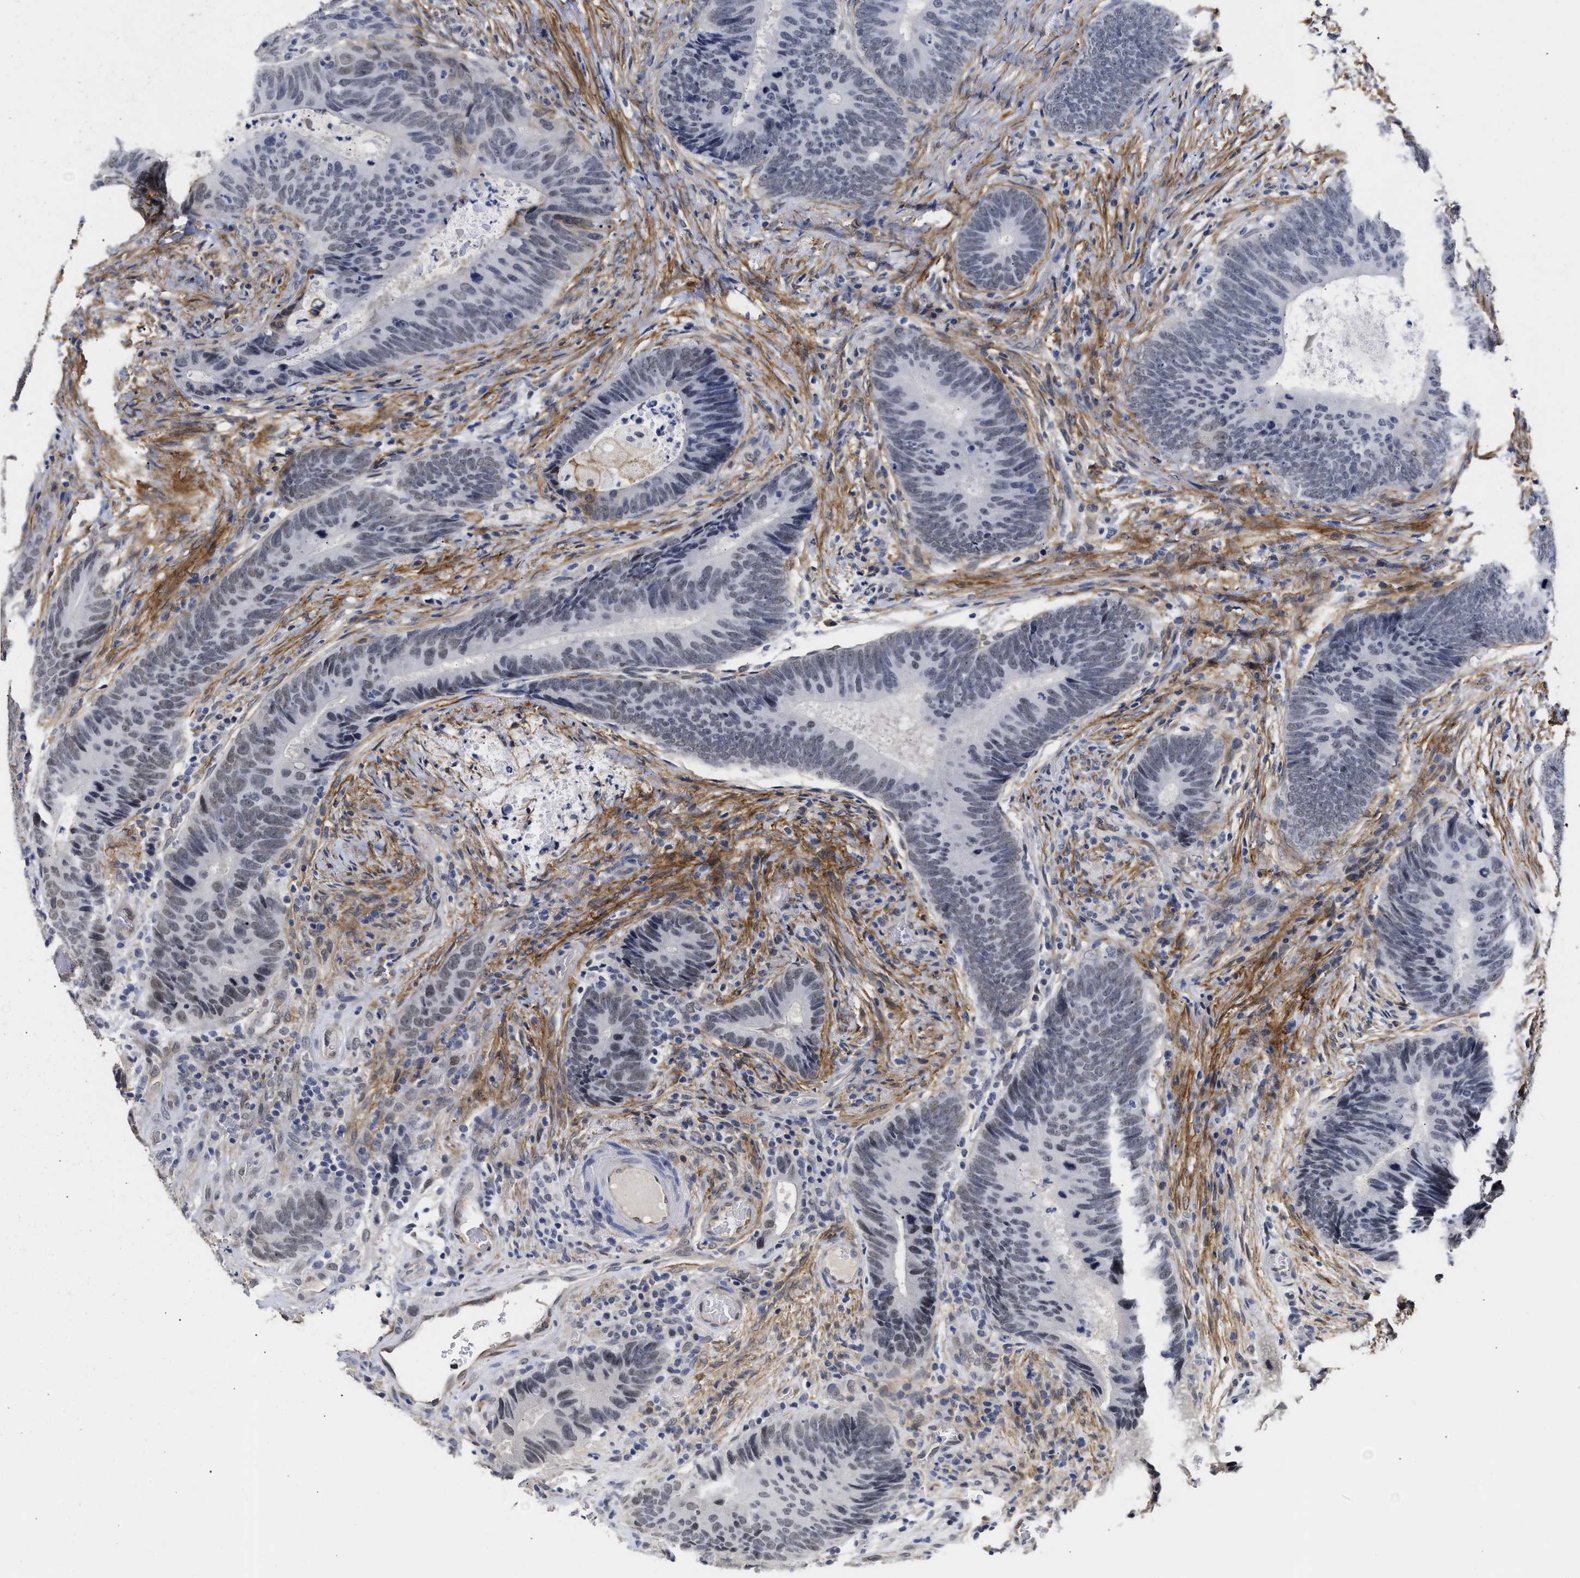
{"staining": {"intensity": "weak", "quantity": "<25%", "location": "nuclear"}, "tissue": "colorectal cancer", "cell_type": "Tumor cells", "image_type": "cancer", "snomed": [{"axis": "morphology", "description": "Adenocarcinoma, NOS"}, {"axis": "topography", "description": "Colon"}], "caption": "High magnification brightfield microscopy of colorectal cancer (adenocarcinoma) stained with DAB (brown) and counterstained with hematoxylin (blue): tumor cells show no significant staining. (Stains: DAB (3,3'-diaminobenzidine) immunohistochemistry (IHC) with hematoxylin counter stain, Microscopy: brightfield microscopy at high magnification).", "gene": "AHNAK2", "patient": {"sex": "male", "age": 56}}